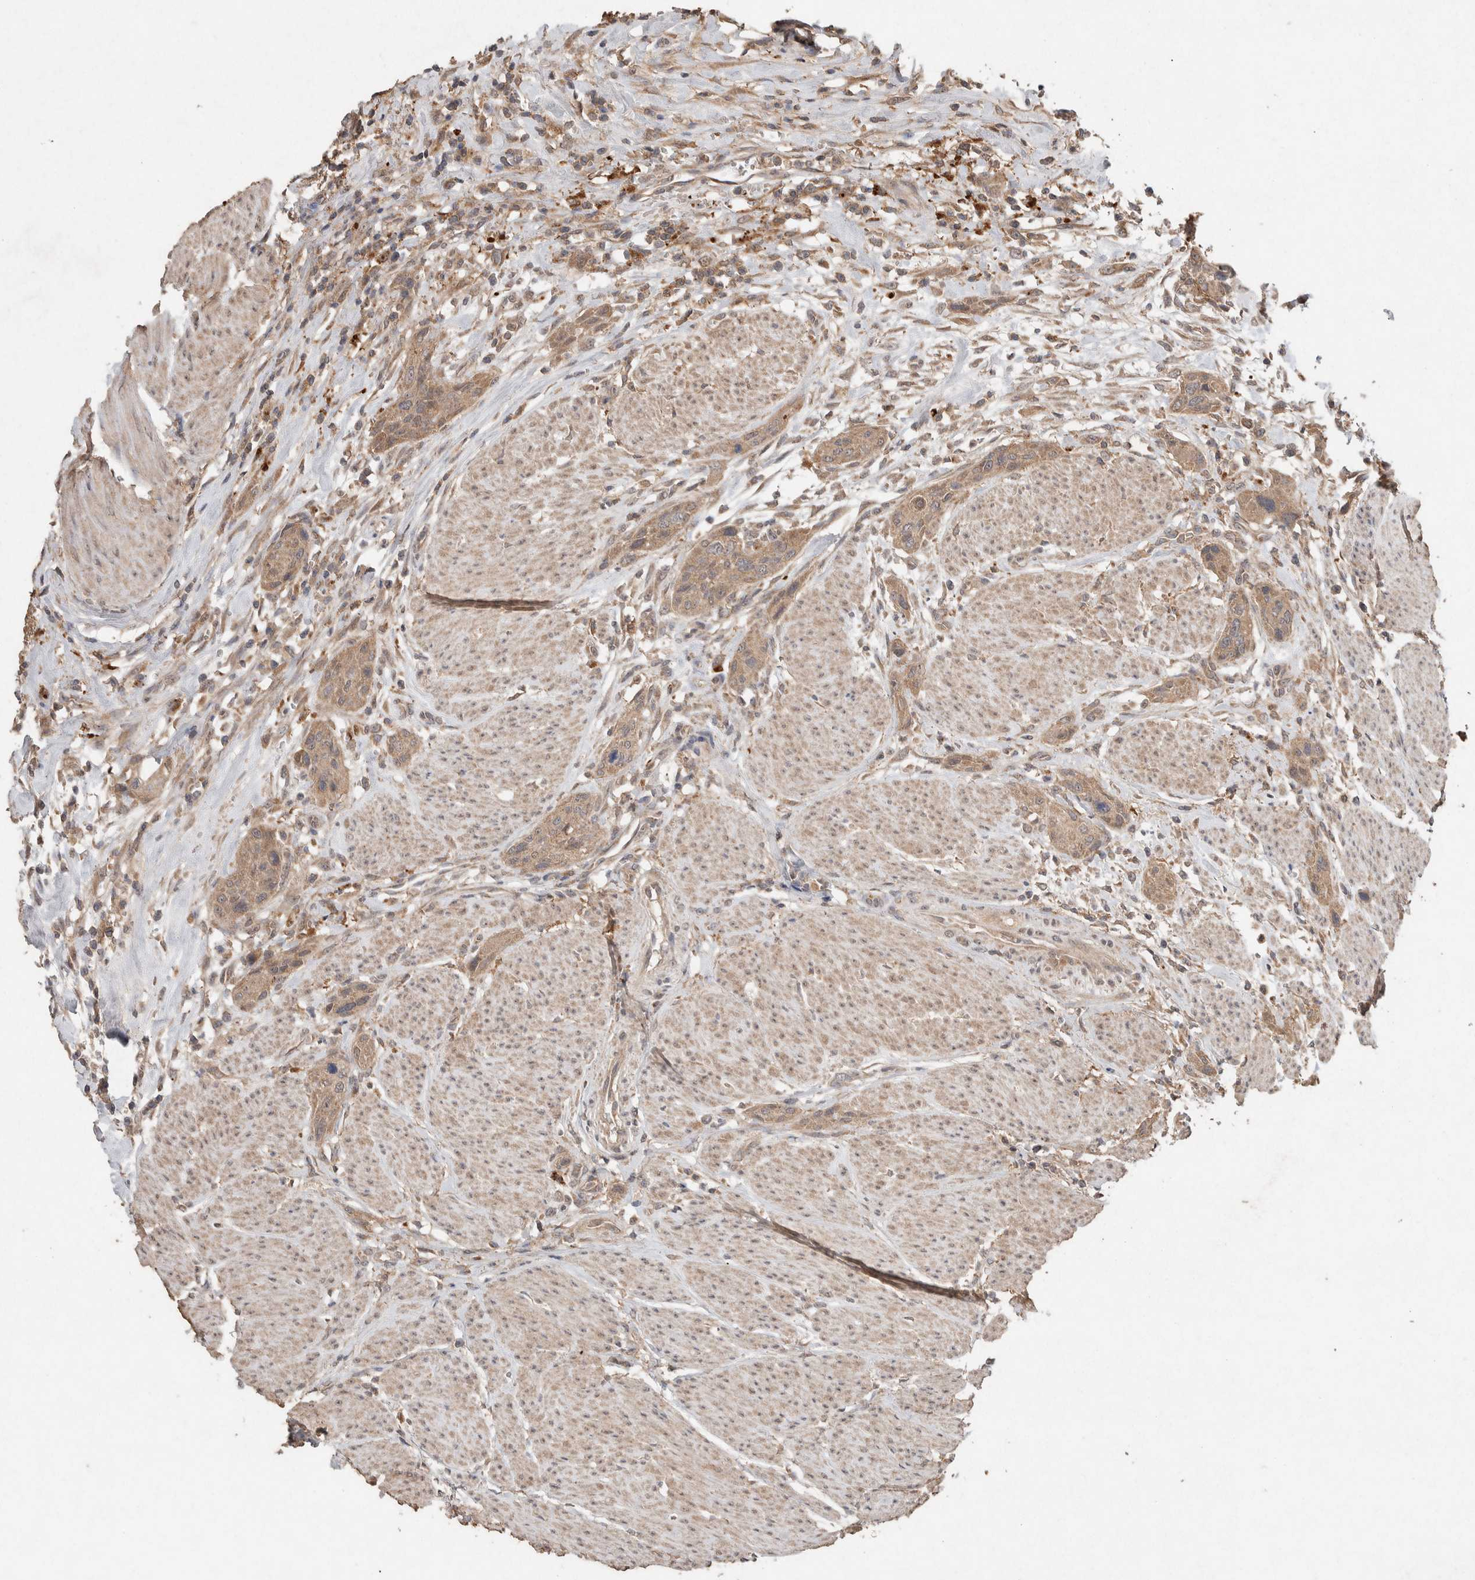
{"staining": {"intensity": "weak", "quantity": ">75%", "location": "cytoplasmic/membranous"}, "tissue": "urothelial cancer", "cell_type": "Tumor cells", "image_type": "cancer", "snomed": [{"axis": "morphology", "description": "Urothelial carcinoma, High grade"}, {"axis": "topography", "description": "Urinary bladder"}], "caption": "IHC histopathology image of neoplastic tissue: human urothelial carcinoma (high-grade) stained using immunohistochemistry (IHC) displays low levels of weak protein expression localized specifically in the cytoplasmic/membranous of tumor cells, appearing as a cytoplasmic/membranous brown color.", "gene": "KCNJ5", "patient": {"sex": "male", "age": 35}}